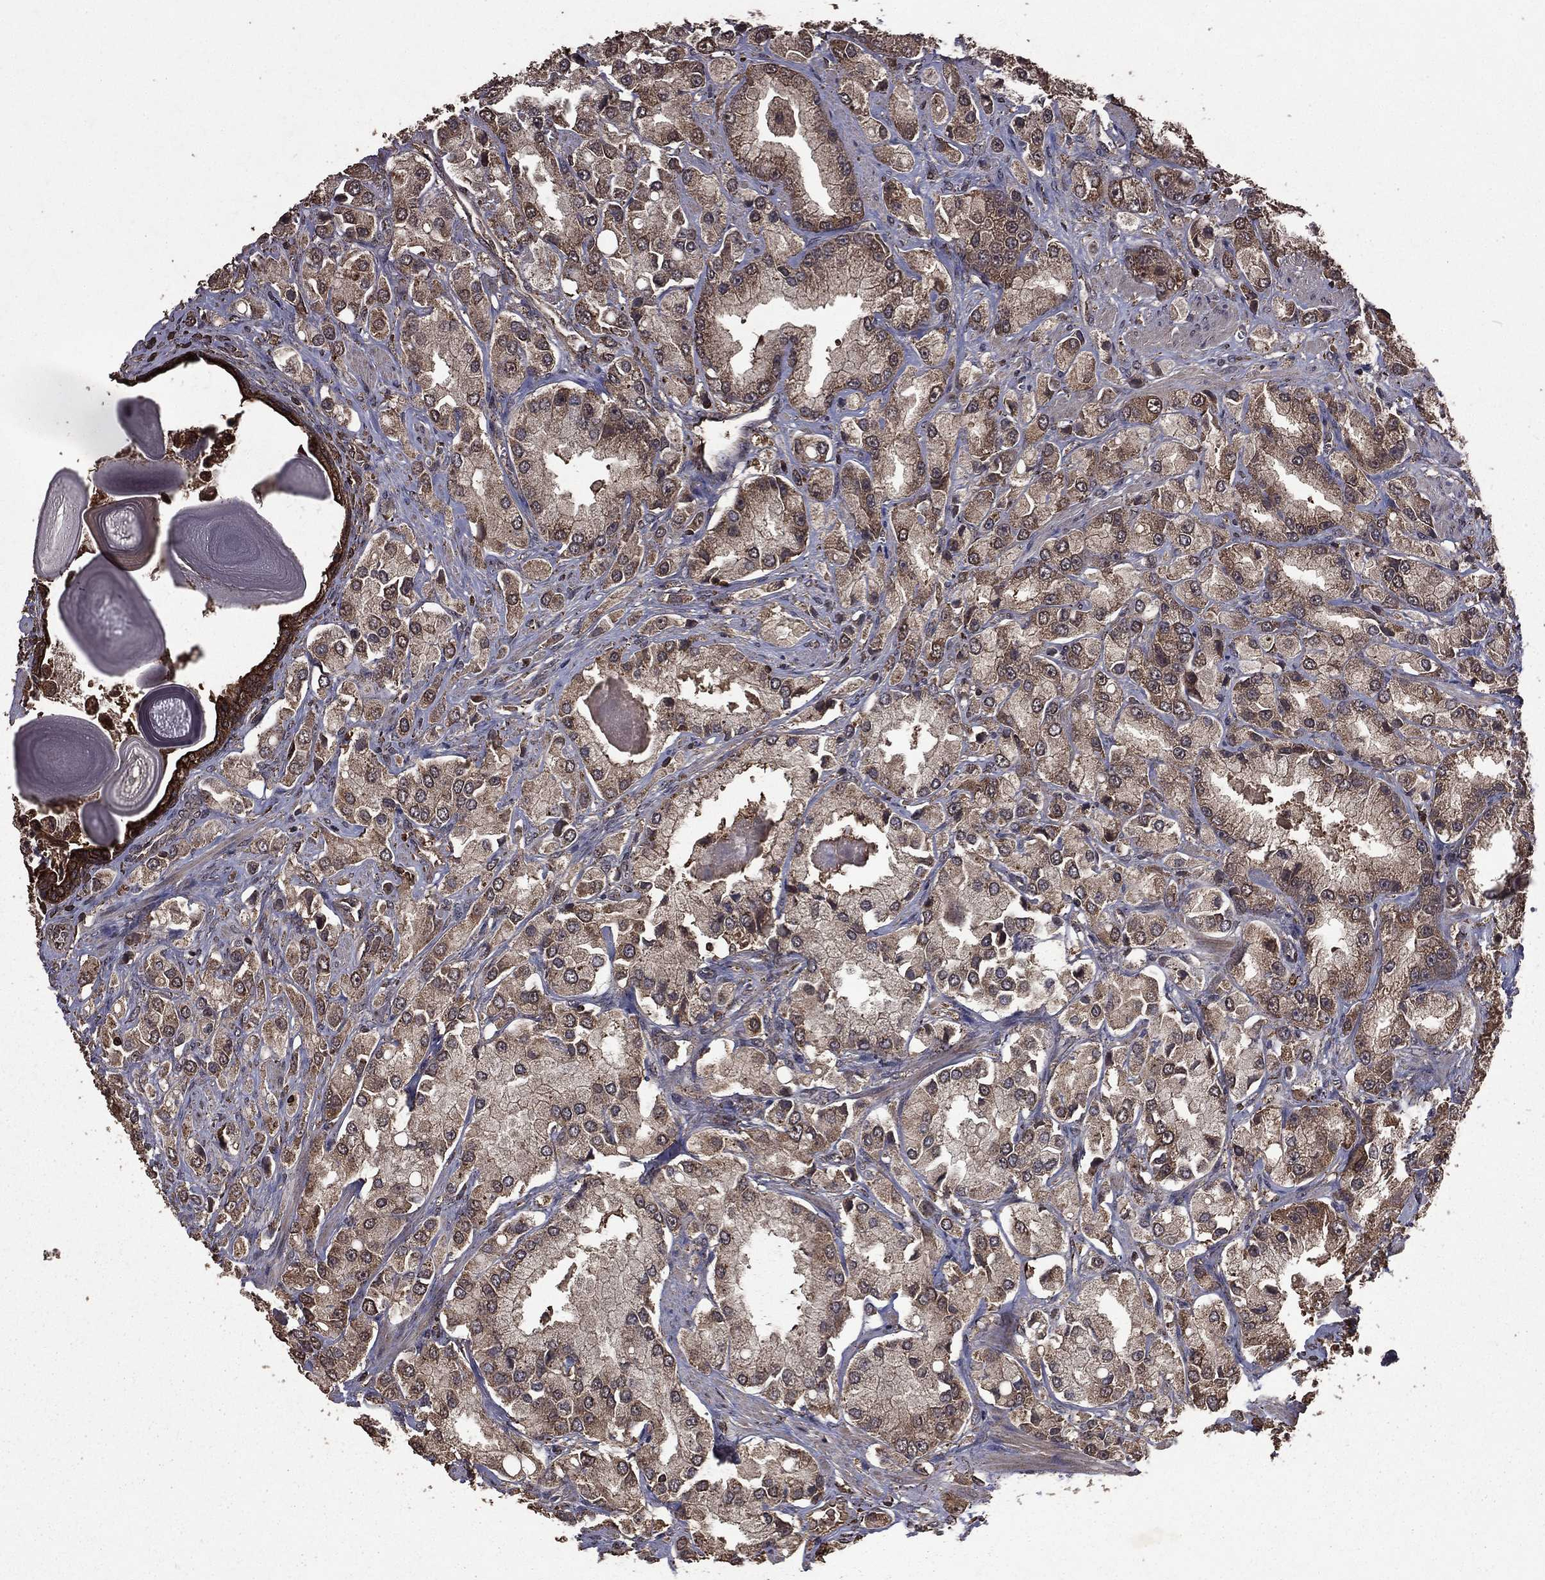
{"staining": {"intensity": "weak", "quantity": "<25%", "location": "cytoplasmic/membranous"}, "tissue": "prostate cancer", "cell_type": "Tumor cells", "image_type": "cancer", "snomed": [{"axis": "morphology", "description": "Adenocarcinoma, NOS"}, {"axis": "topography", "description": "Prostate and seminal vesicle, NOS"}, {"axis": "topography", "description": "Prostate"}], "caption": "Immunohistochemical staining of prostate cancer displays no significant expression in tumor cells.", "gene": "BIRC6", "patient": {"sex": "male", "age": 64}}